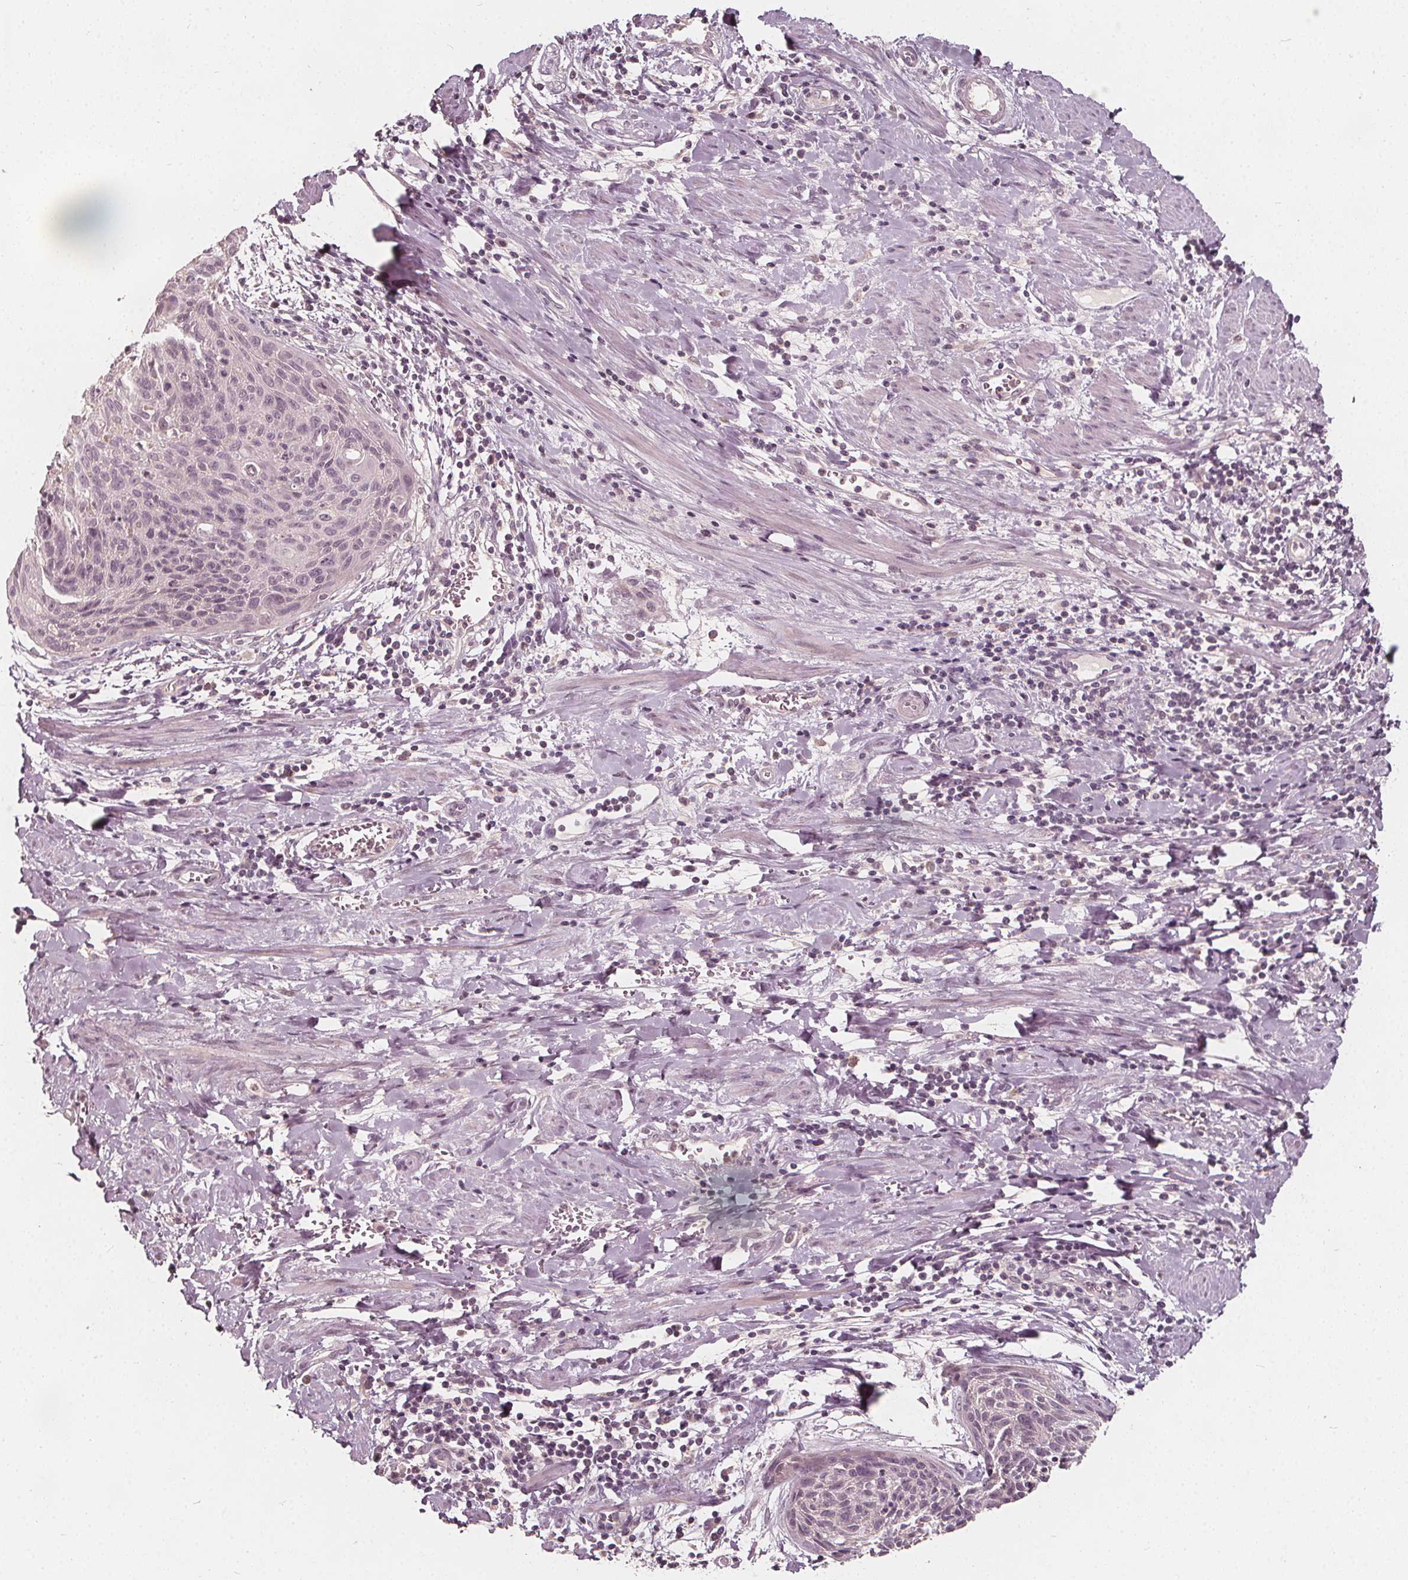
{"staining": {"intensity": "negative", "quantity": "none", "location": "none"}, "tissue": "cervical cancer", "cell_type": "Tumor cells", "image_type": "cancer", "snomed": [{"axis": "morphology", "description": "Squamous cell carcinoma, NOS"}, {"axis": "topography", "description": "Cervix"}], "caption": "IHC image of cervical cancer (squamous cell carcinoma) stained for a protein (brown), which reveals no positivity in tumor cells.", "gene": "NPC1L1", "patient": {"sex": "female", "age": 55}}